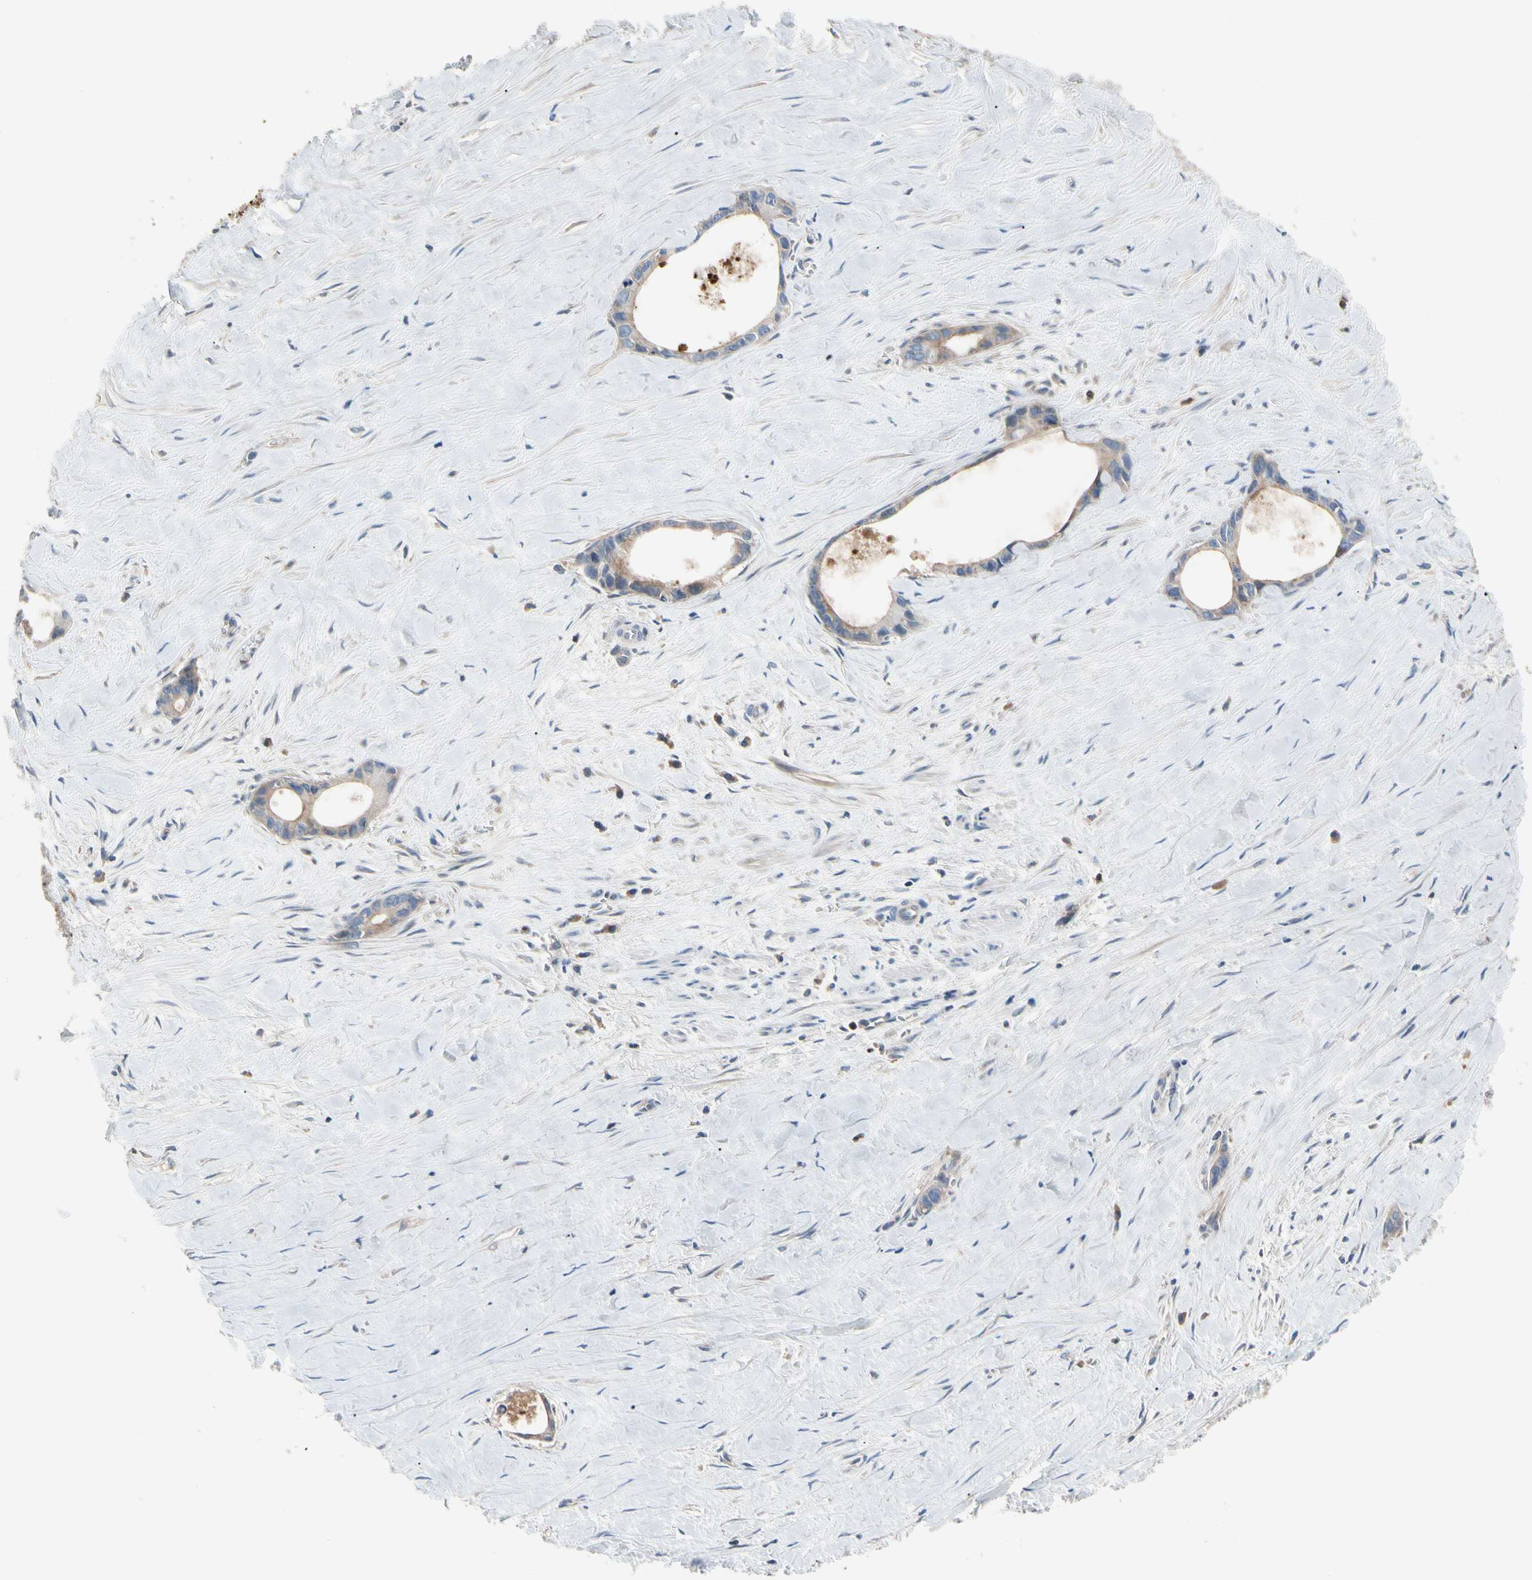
{"staining": {"intensity": "moderate", "quantity": "<25%", "location": "cytoplasmic/membranous"}, "tissue": "liver cancer", "cell_type": "Tumor cells", "image_type": "cancer", "snomed": [{"axis": "morphology", "description": "Cholangiocarcinoma"}, {"axis": "topography", "description": "Liver"}], "caption": "A brown stain labels moderate cytoplasmic/membranous positivity of a protein in liver cancer (cholangiocarcinoma) tumor cells. (DAB IHC with brightfield microscopy, high magnification).", "gene": "HJURP", "patient": {"sex": "female", "age": 55}}